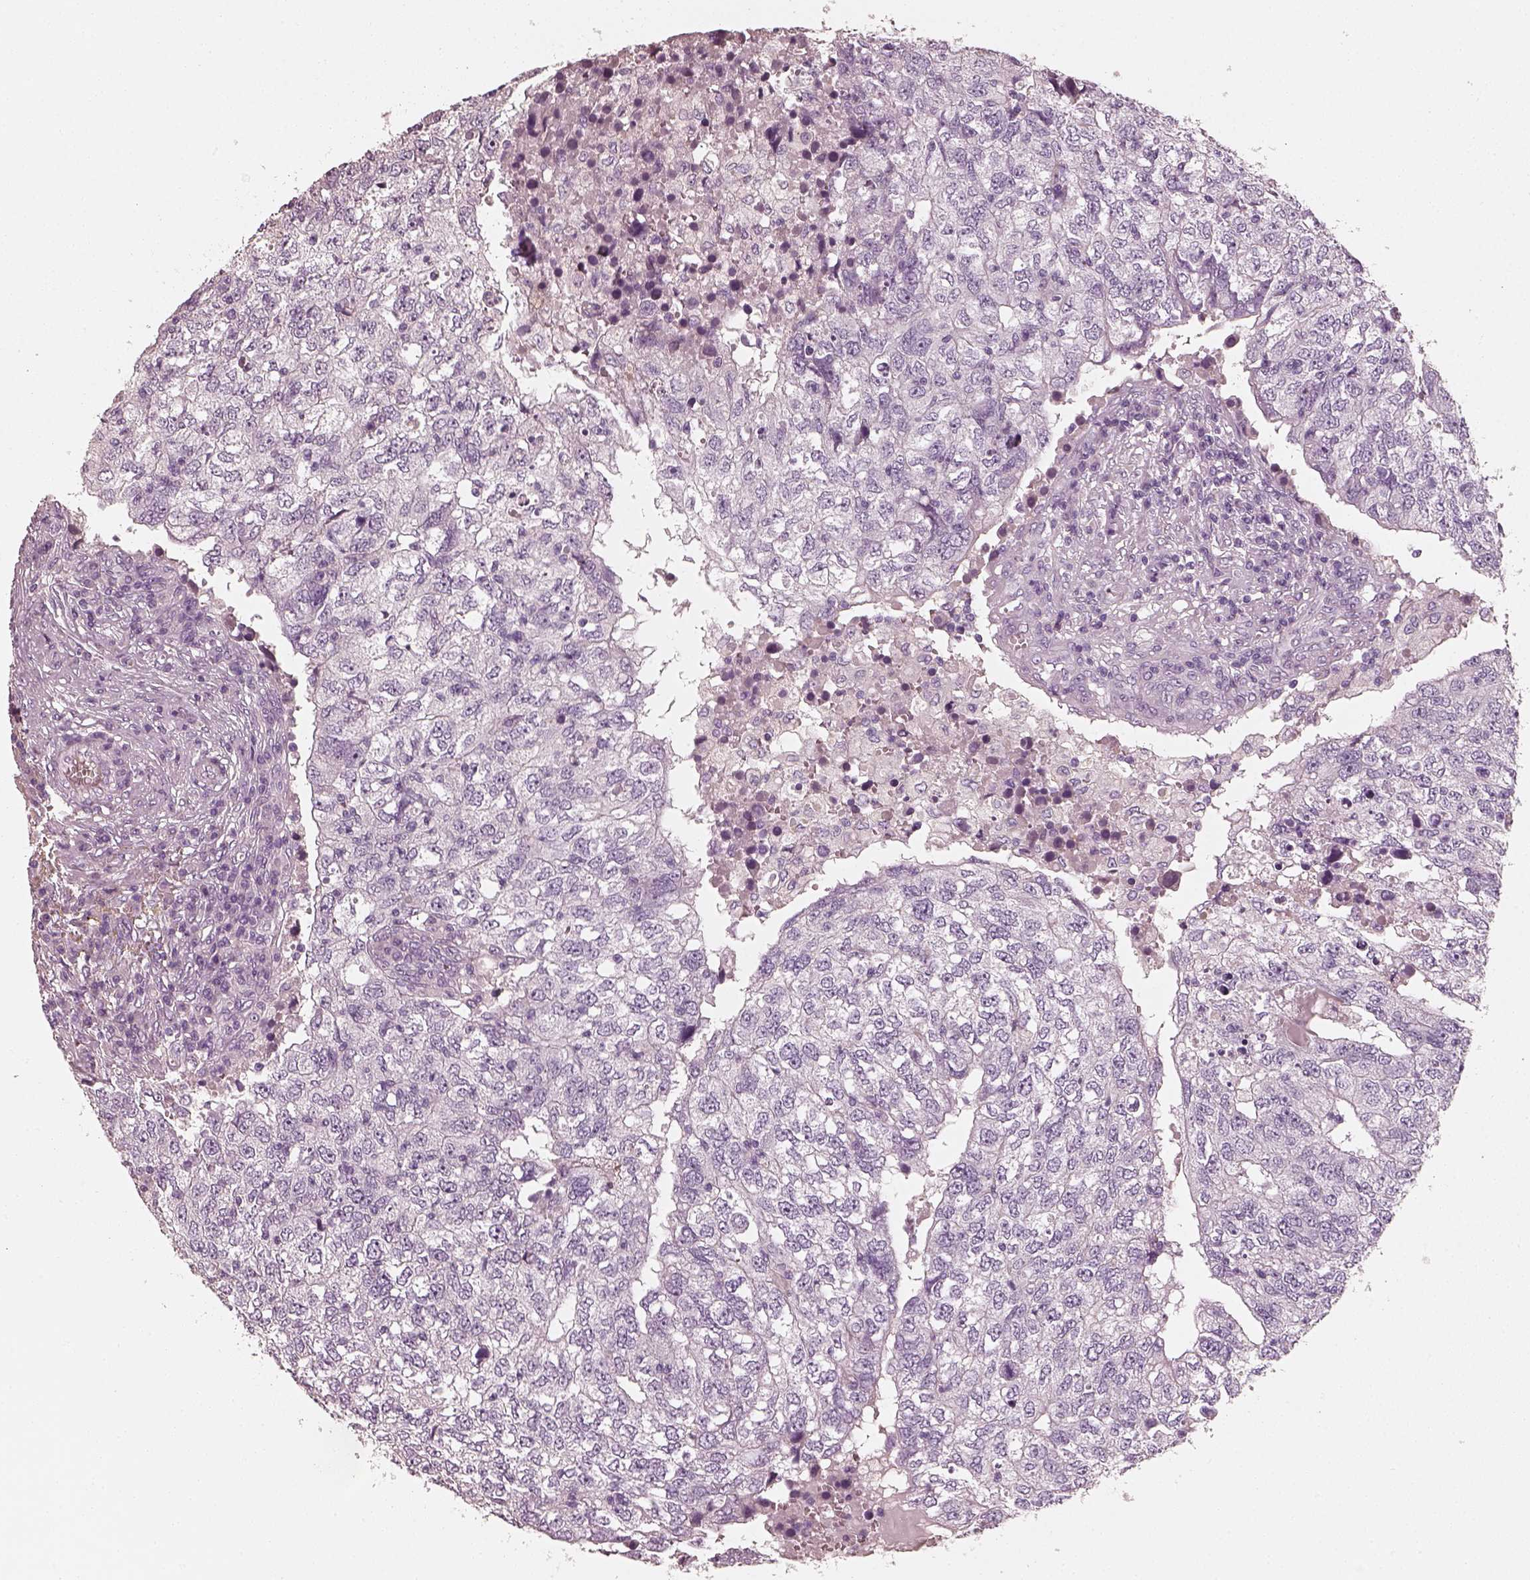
{"staining": {"intensity": "negative", "quantity": "none", "location": "none"}, "tissue": "breast cancer", "cell_type": "Tumor cells", "image_type": "cancer", "snomed": [{"axis": "morphology", "description": "Duct carcinoma"}, {"axis": "topography", "description": "Breast"}], "caption": "Immunohistochemical staining of human breast cancer exhibits no significant expression in tumor cells.", "gene": "RS1", "patient": {"sex": "female", "age": 30}}